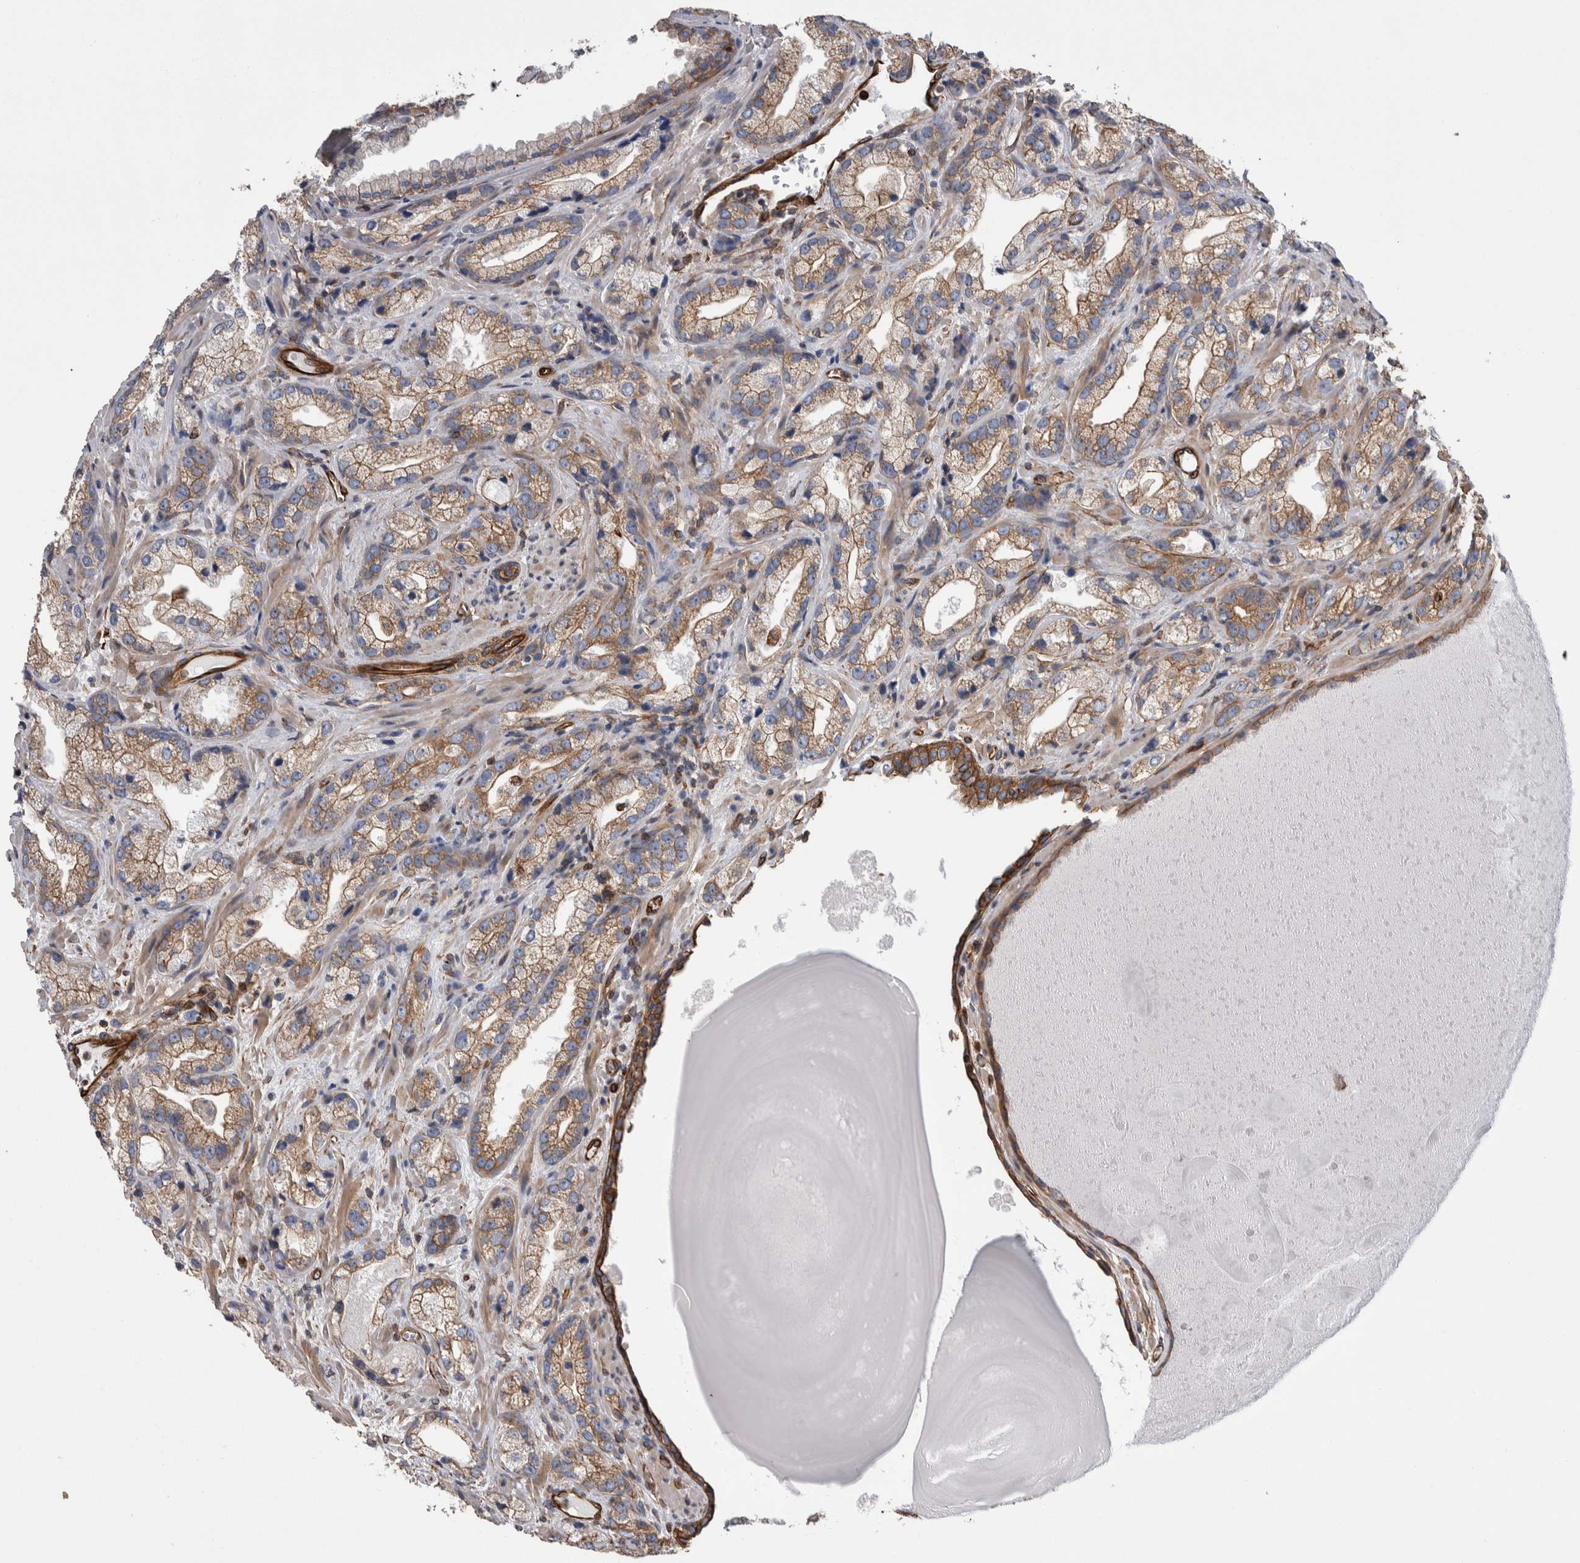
{"staining": {"intensity": "moderate", "quantity": ">75%", "location": "cytoplasmic/membranous"}, "tissue": "prostate cancer", "cell_type": "Tumor cells", "image_type": "cancer", "snomed": [{"axis": "morphology", "description": "Adenocarcinoma, High grade"}, {"axis": "topography", "description": "Prostate"}], "caption": "Prostate high-grade adenocarcinoma stained with a protein marker exhibits moderate staining in tumor cells.", "gene": "KIF12", "patient": {"sex": "male", "age": 63}}